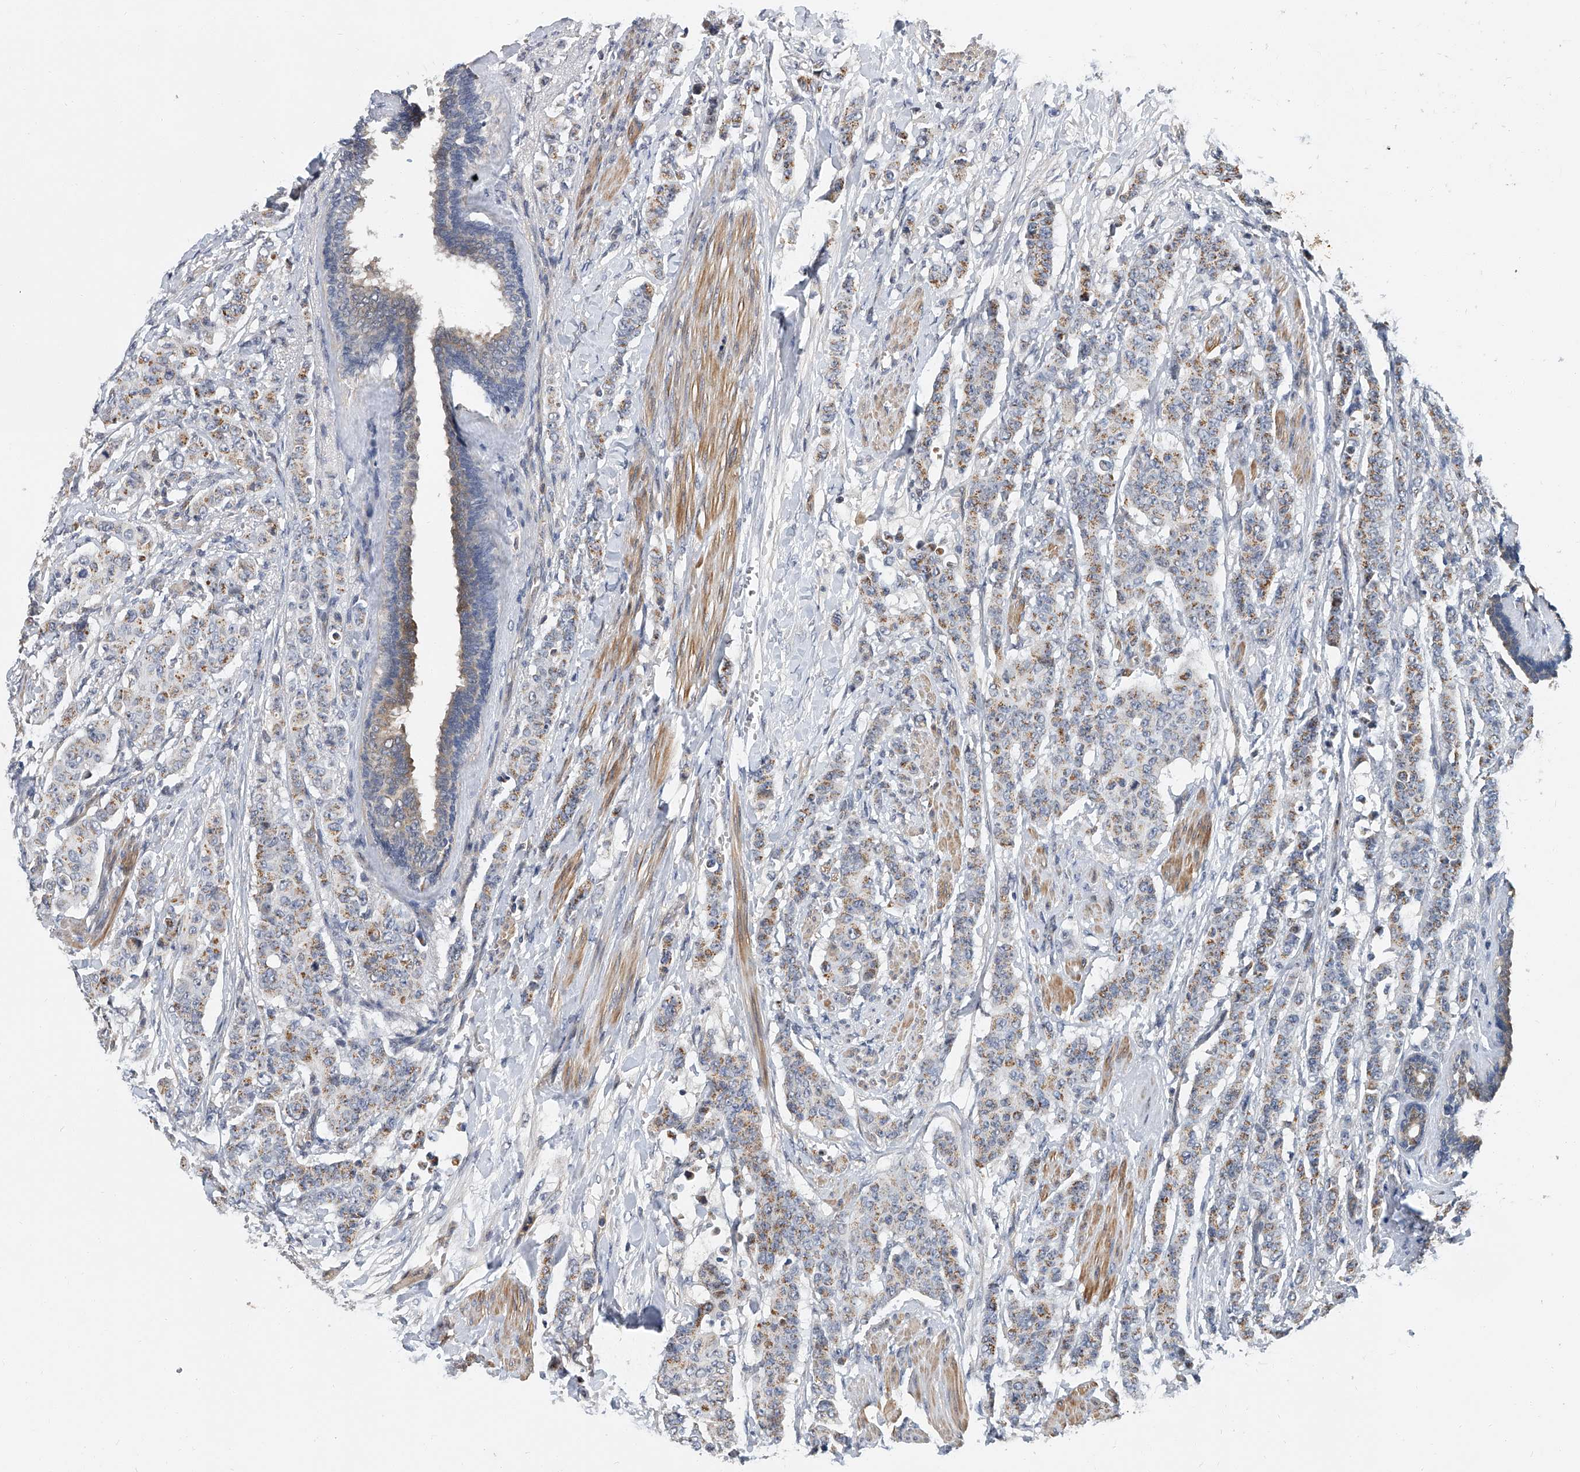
{"staining": {"intensity": "moderate", "quantity": "25%-75%", "location": "cytoplasmic/membranous"}, "tissue": "breast cancer", "cell_type": "Tumor cells", "image_type": "cancer", "snomed": [{"axis": "morphology", "description": "Duct carcinoma"}, {"axis": "topography", "description": "Breast"}], "caption": "This histopathology image displays immunohistochemistry staining of breast cancer (intraductal carcinoma), with medium moderate cytoplasmic/membranous staining in approximately 25%-75% of tumor cells.", "gene": "CD200", "patient": {"sex": "female", "age": 40}}